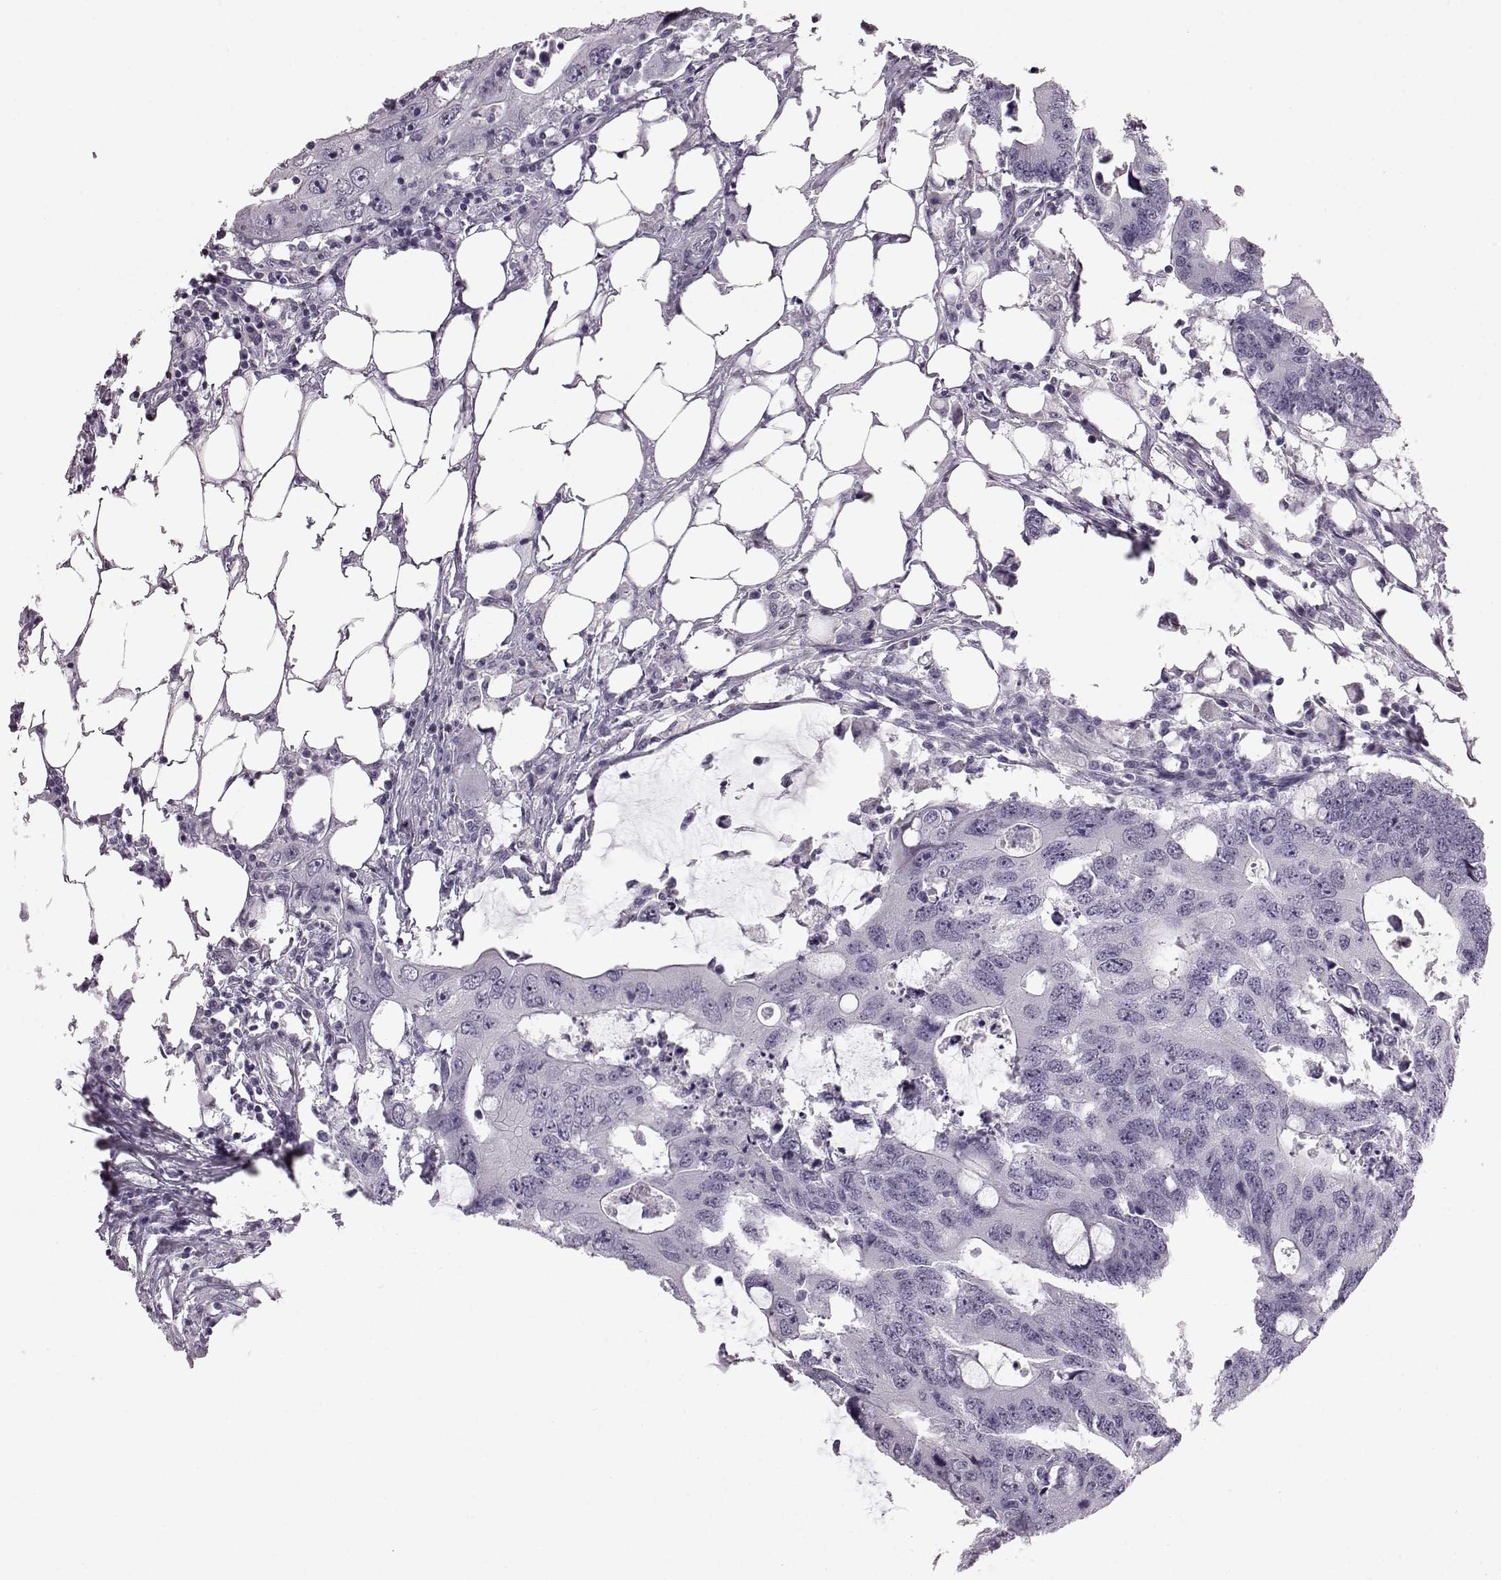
{"staining": {"intensity": "negative", "quantity": "none", "location": "none"}, "tissue": "colorectal cancer", "cell_type": "Tumor cells", "image_type": "cancer", "snomed": [{"axis": "morphology", "description": "Adenocarcinoma, NOS"}, {"axis": "topography", "description": "Colon"}], "caption": "This is an immunohistochemistry micrograph of human colorectal cancer. There is no staining in tumor cells.", "gene": "AIPL1", "patient": {"sex": "male", "age": 71}}